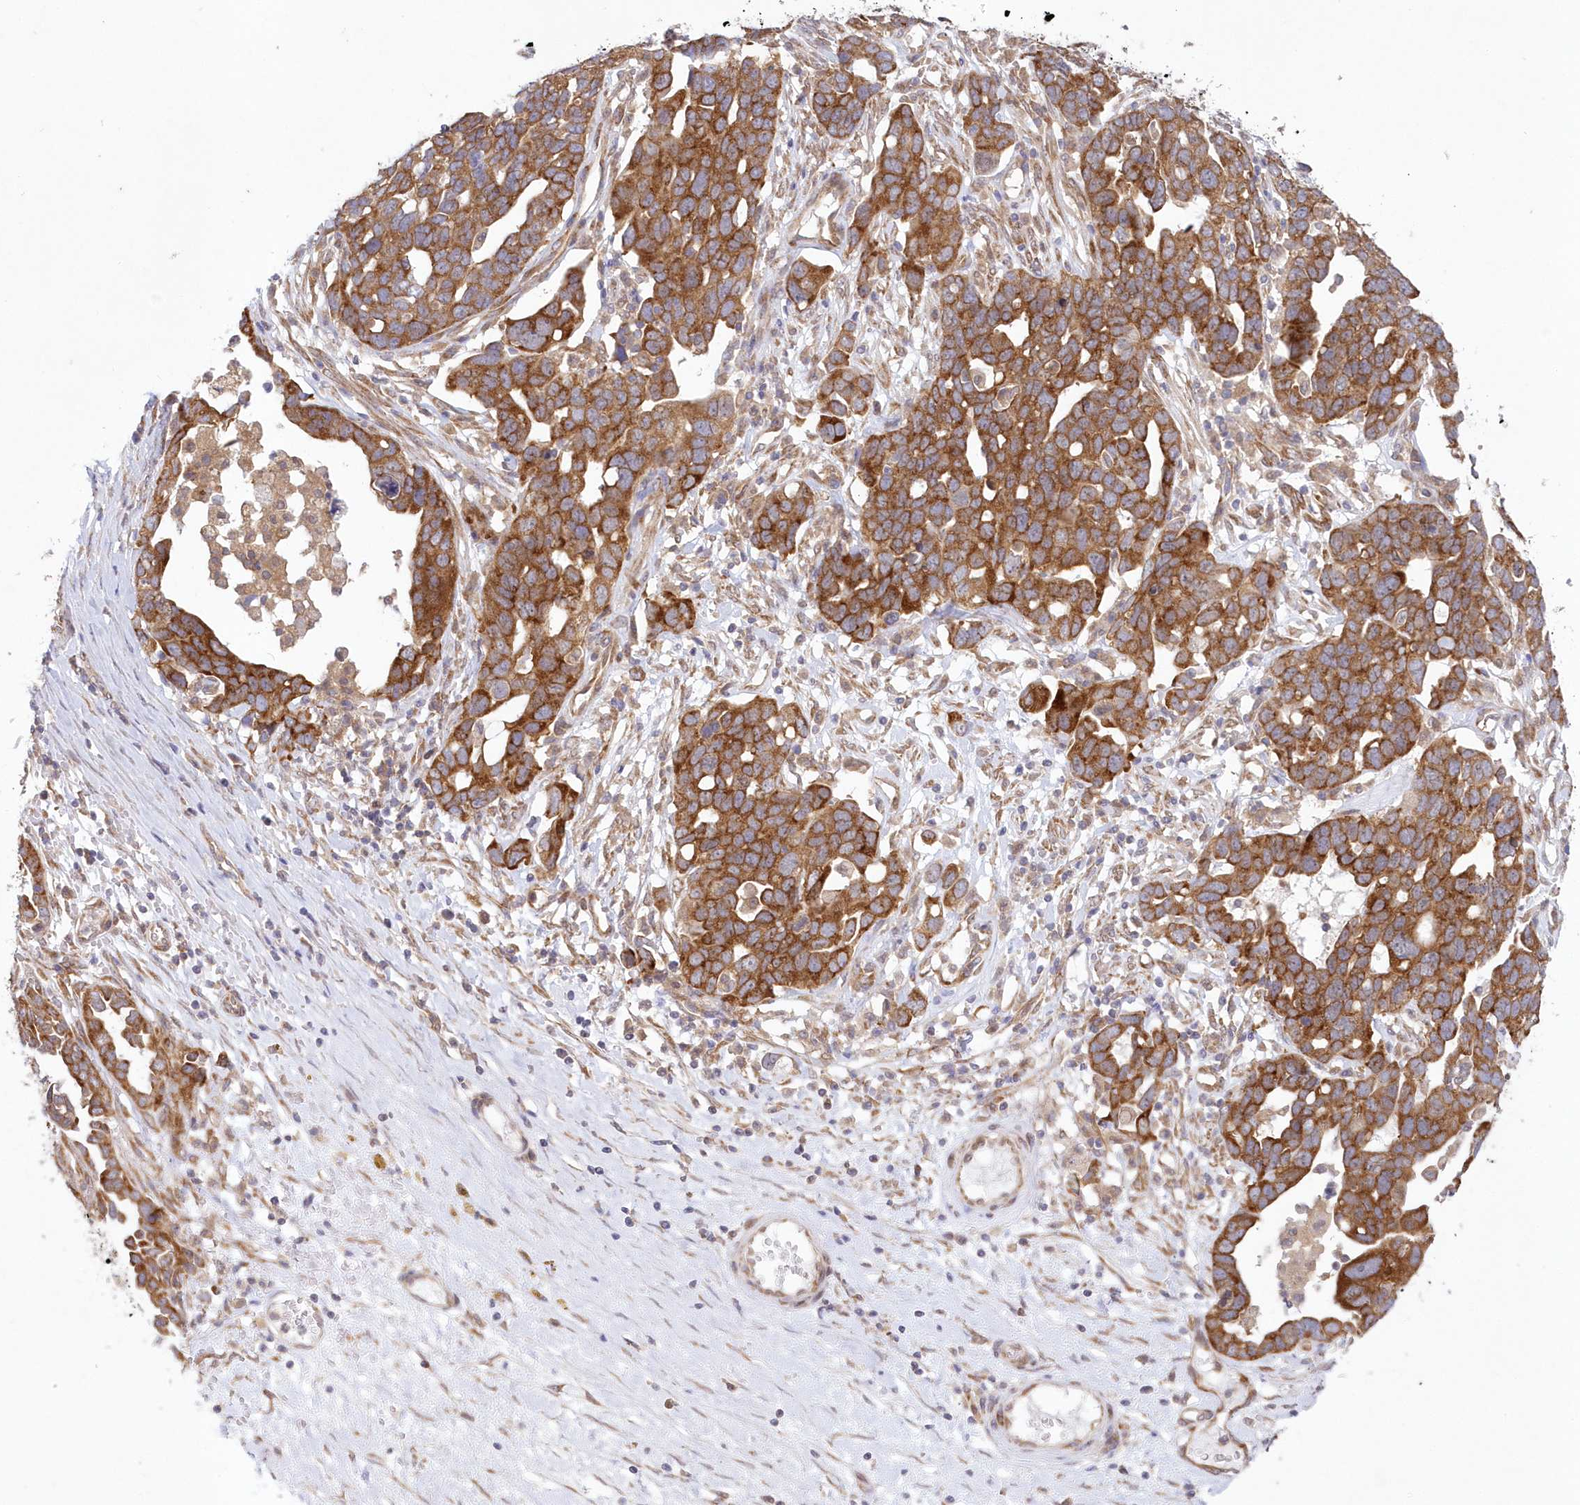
{"staining": {"intensity": "strong", "quantity": ">75%", "location": "cytoplasmic/membranous"}, "tissue": "ovarian cancer", "cell_type": "Tumor cells", "image_type": "cancer", "snomed": [{"axis": "morphology", "description": "Cystadenocarcinoma, serous, NOS"}, {"axis": "topography", "description": "Ovary"}], "caption": "Serous cystadenocarcinoma (ovarian) tissue displays strong cytoplasmic/membranous expression in approximately >75% of tumor cells, visualized by immunohistochemistry.", "gene": "RNPEP", "patient": {"sex": "female", "age": 54}}